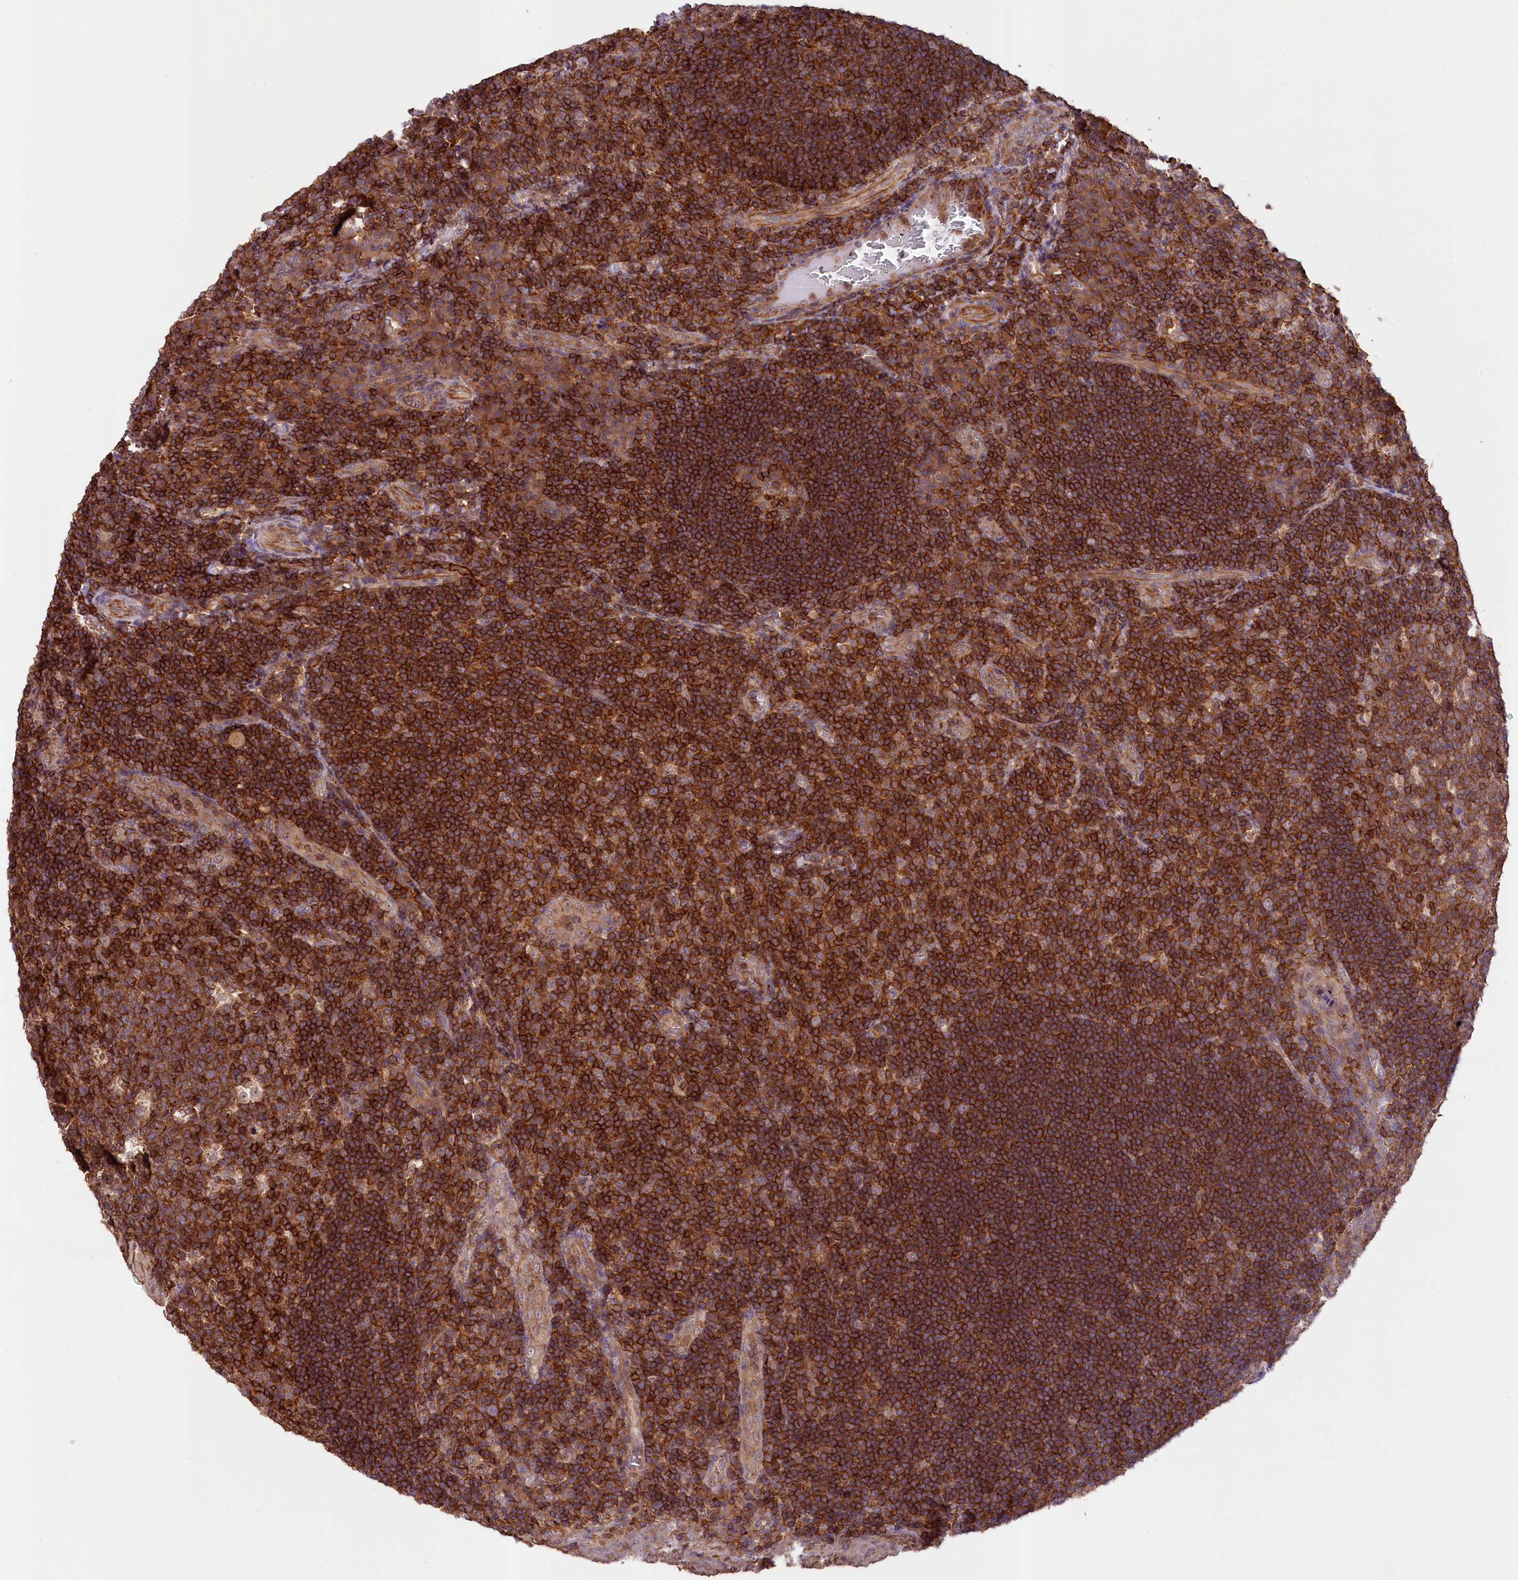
{"staining": {"intensity": "moderate", "quantity": ">75%", "location": "cytoplasmic/membranous"}, "tissue": "tonsil", "cell_type": "Germinal center cells", "image_type": "normal", "snomed": [{"axis": "morphology", "description": "Normal tissue, NOS"}, {"axis": "topography", "description": "Tonsil"}], "caption": "This is an image of immunohistochemistry staining of normal tonsil, which shows moderate staining in the cytoplasmic/membranous of germinal center cells.", "gene": "SKIDA1", "patient": {"sex": "male", "age": 17}}